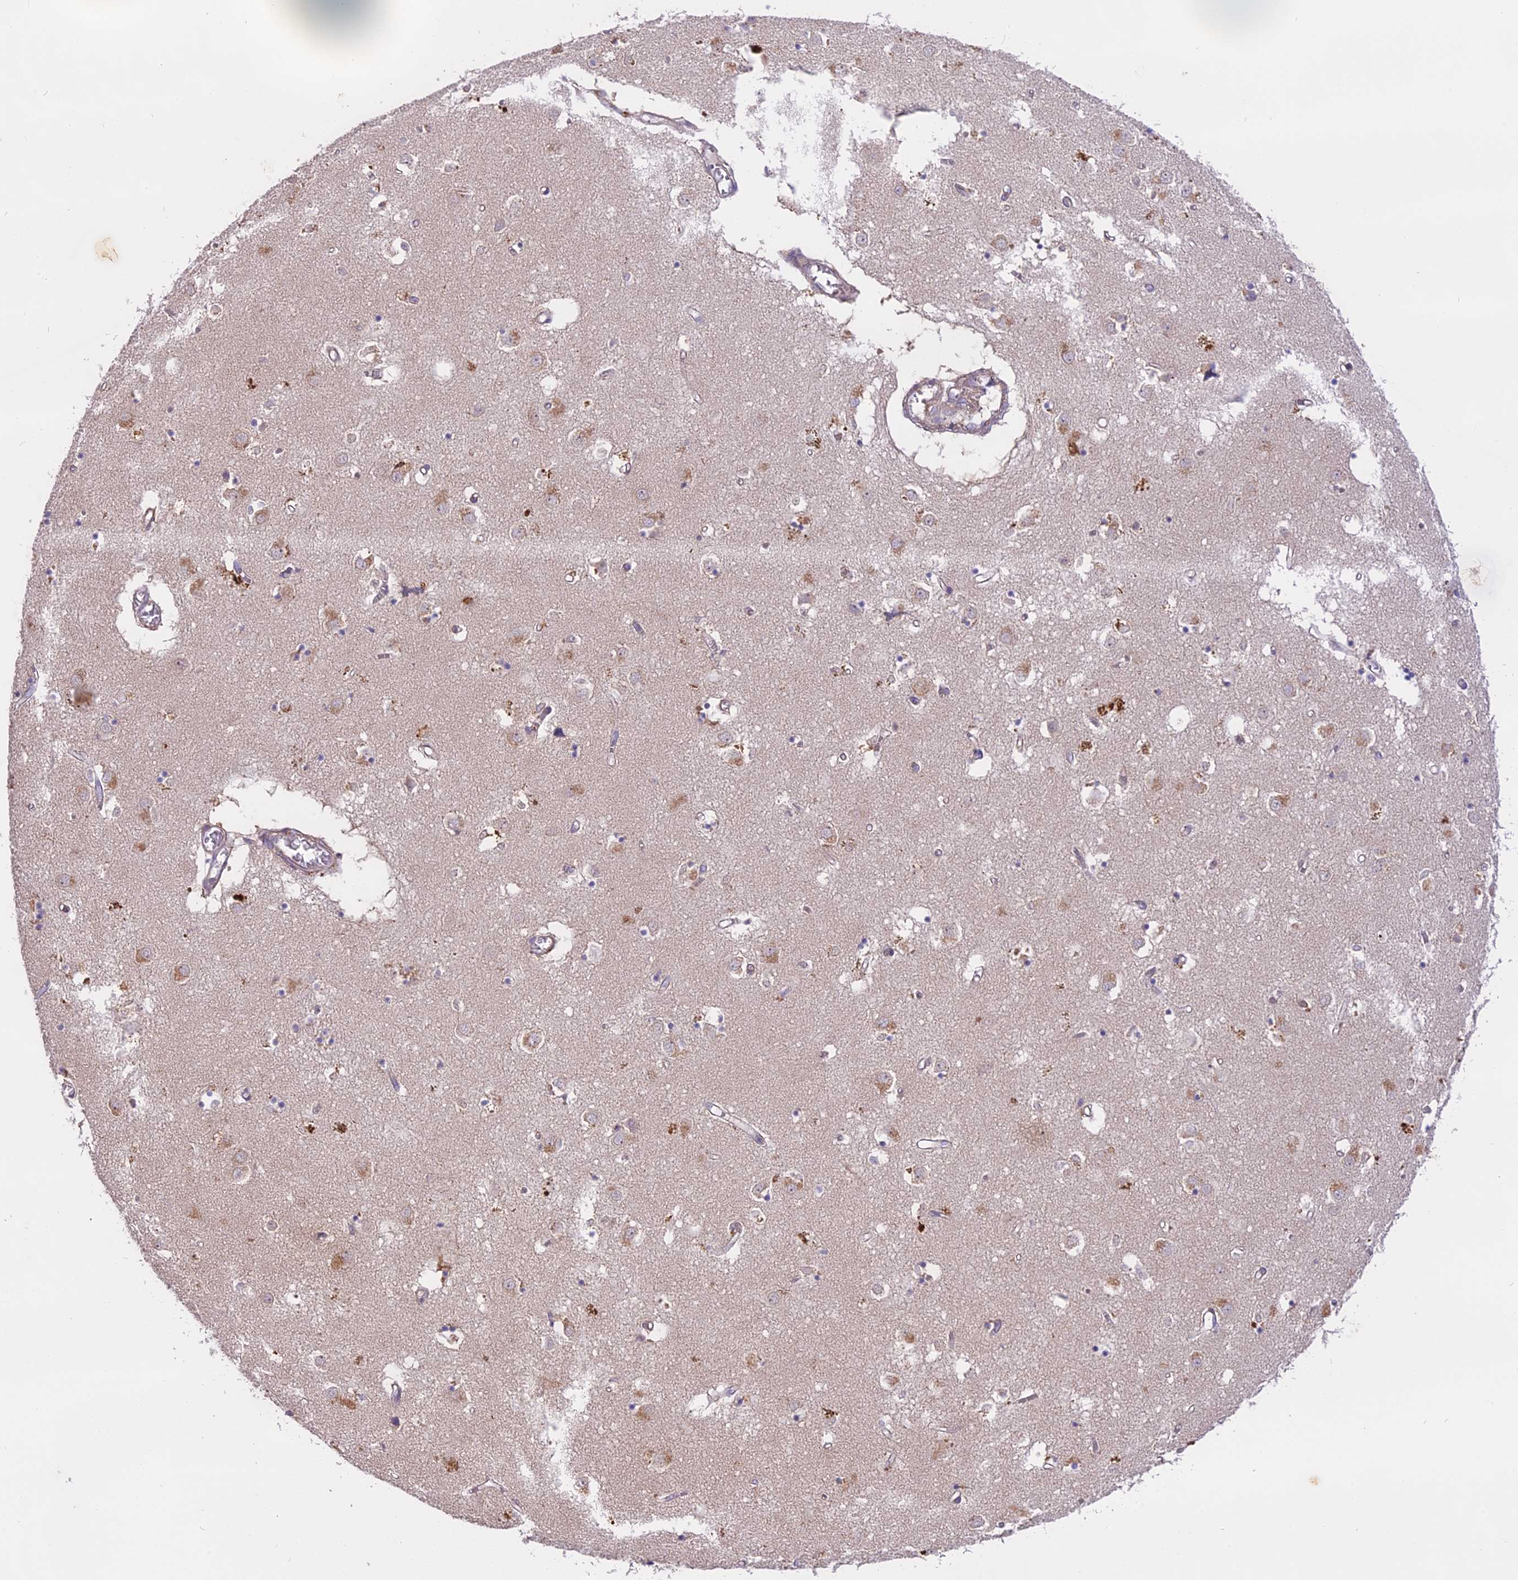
{"staining": {"intensity": "negative", "quantity": "none", "location": "none"}, "tissue": "caudate", "cell_type": "Glial cells", "image_type": "normal", "snomed": [{"axis": "morphology", "description": "Normal tissue, NOS"}, {"axis": "topography", "description": "Lateral ventricle wall"}], "caption": "Glial cells are negative for protein expression in unremarkable human caudate. (DAB IHC with hematoxylin counter stain).", "gene": "MEMO1", "patient": {"sex": "male", "age": 70}}